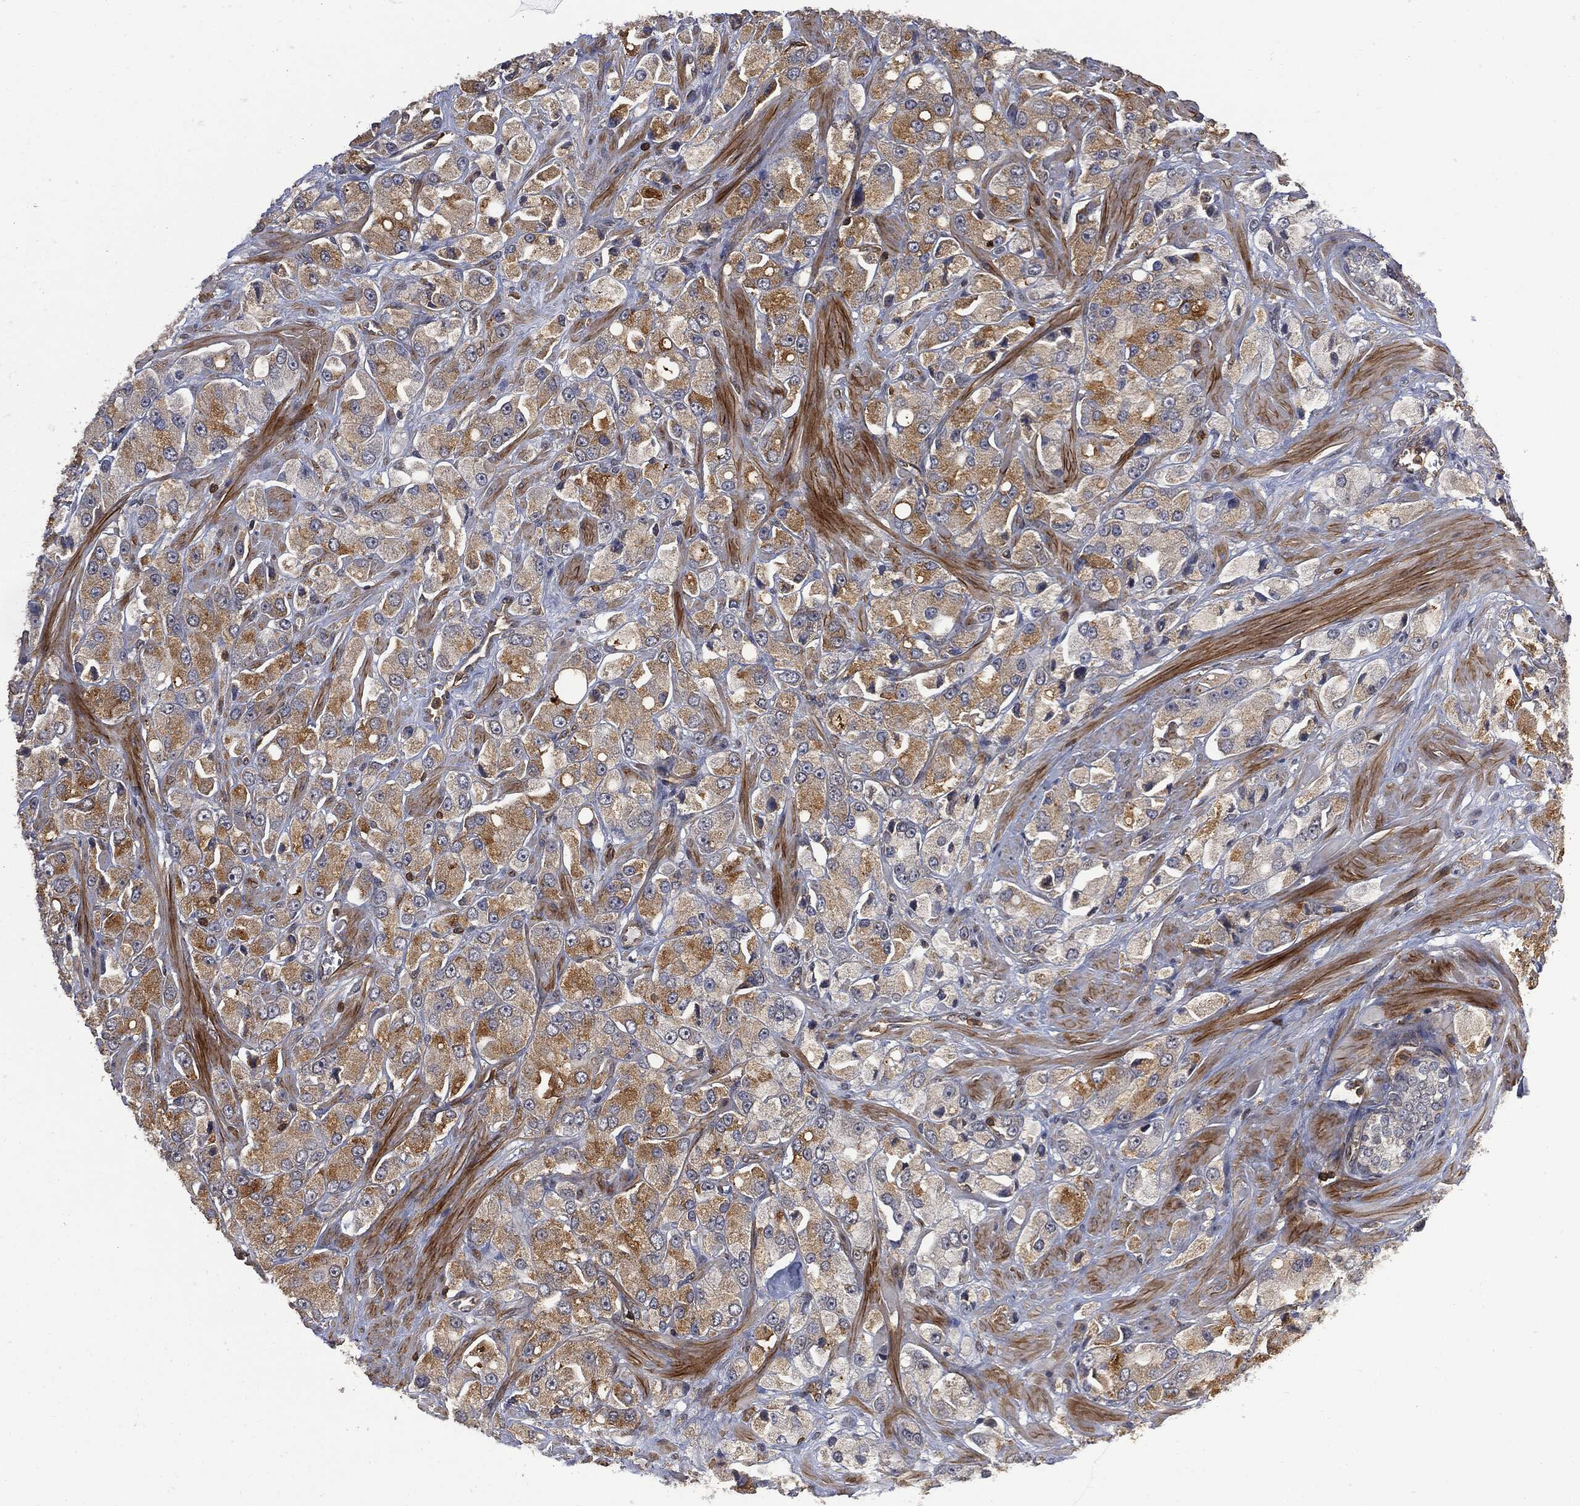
{"staining": {"intensity": "moderate", "quantity": "25%-75%", "location": "cytoplasmic/membranous"}, "tissue": "prostate cancer", "cell_type": "Tumor cells", "image_type": "cancer", "snomed": [{"axis": "morphology", "description": "Adenocarcinoma, NOS"}, {"axis": "topography", "description": "Prostate and seminal vesicle, NOS"}, {"axis": "topography", "description": "Prostate"}], "caption": "Prostate adenocarcinoma tissue displays moderate cytoplasmic/membranous expression in about 25%-75% of tumor cells, visualized by immunohistochemistry.", "gene": "PSMB10", "patient": {"sex": "male", "age": 64}}